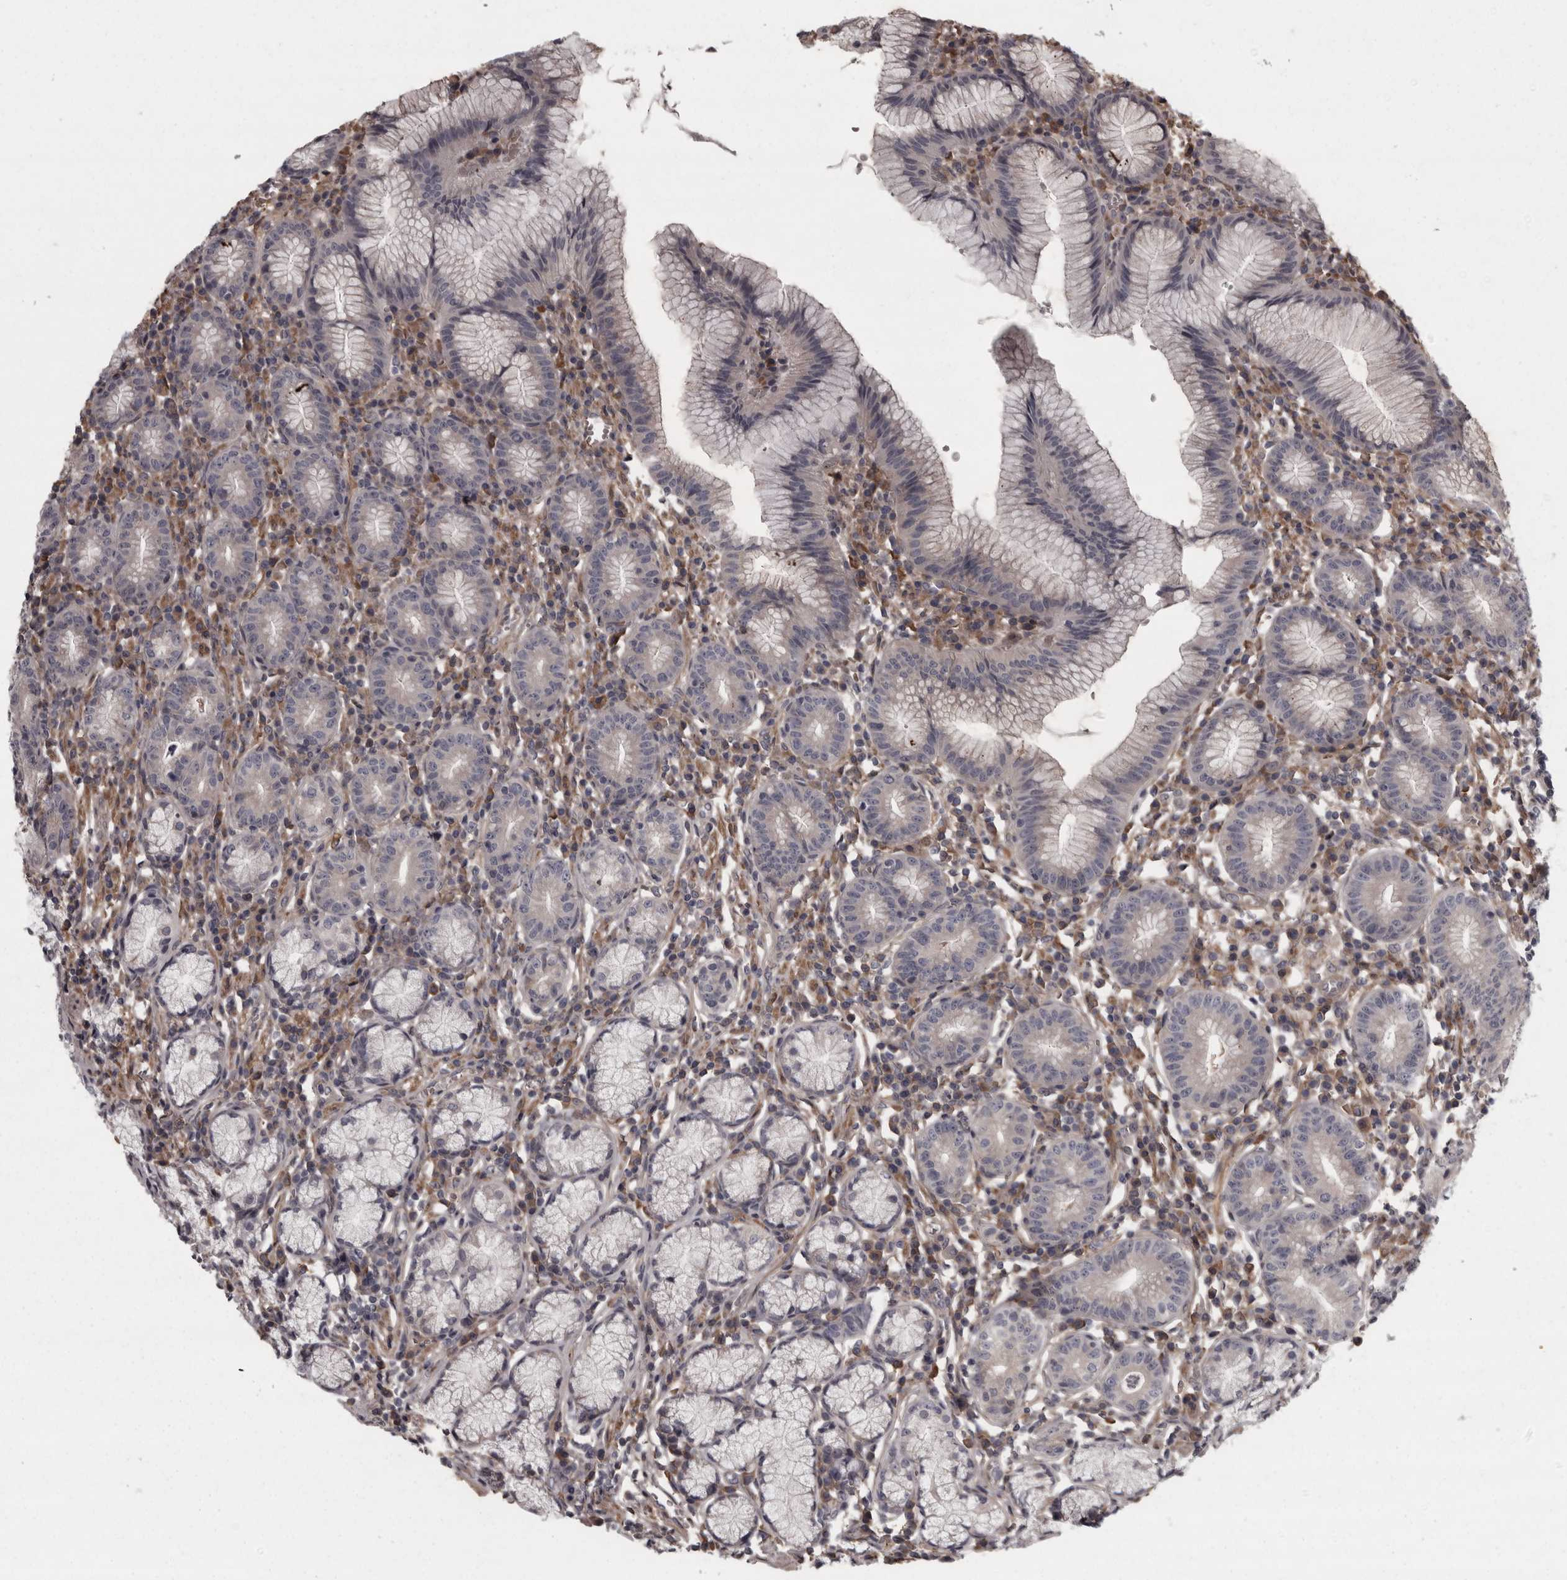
{"staining": {"intensity": "weak", "quantity": "<25%", "location": "cytoplasmic/membranous"}, "tissue": "stomach", "cell_type": "Glandular cells", "image_type": "normal", "snomed": [{"axis": "morphology", "description": "Normal tissue, NOS"}, {"axis": "topography", "description": "Stomach"}], "caption": "IHC of normal human stomach displays no expression in glandular cells. (DAB (3,3'-diaminobenzidine) immunohistochemistry with hematoxylin counter stain).", "gene": "RSU1", "patient": {"sex": "male", "age": 55}}